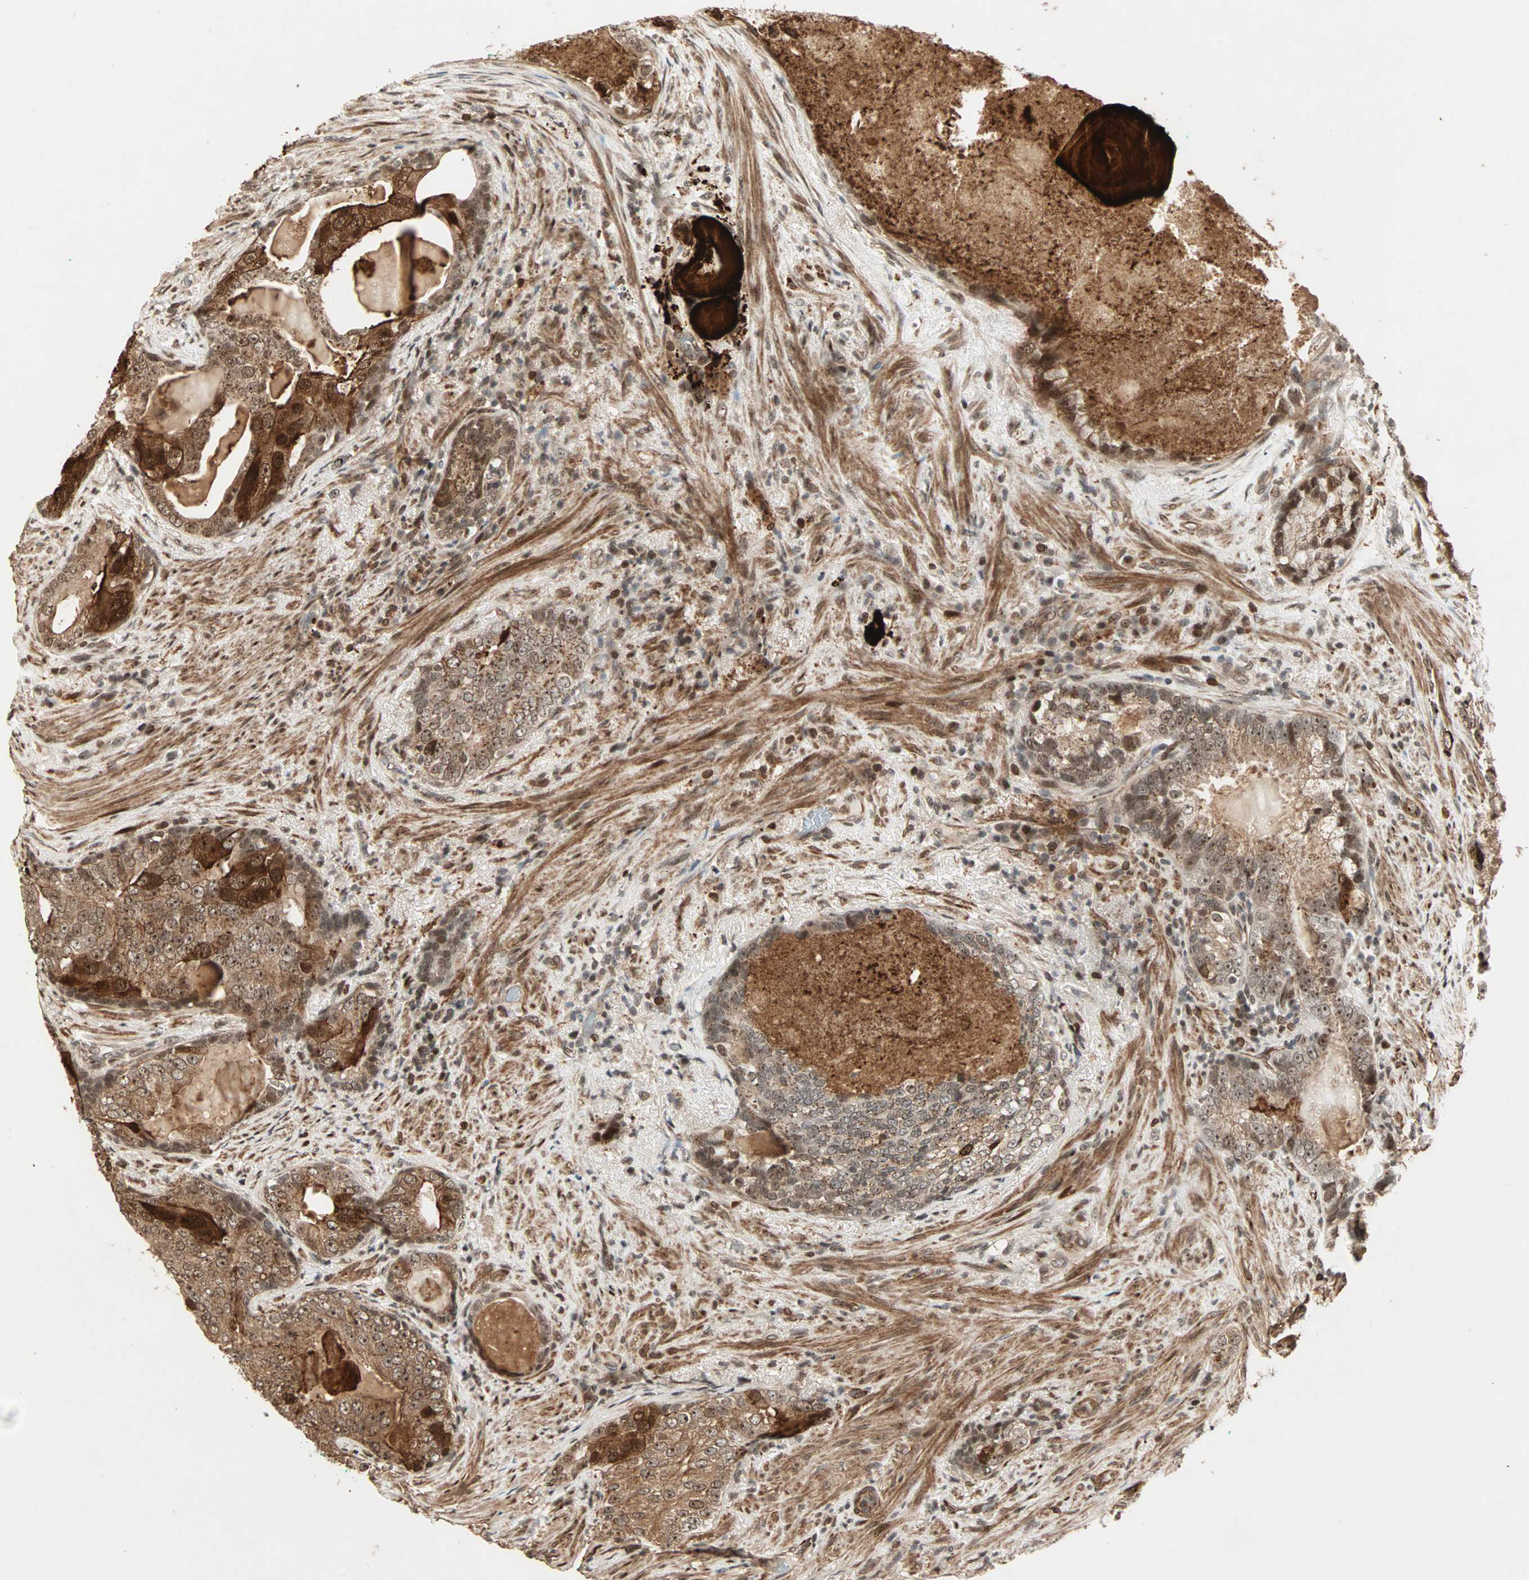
{"staining": {"intensity": "strong", "quantity": ">75%", "location": "cytoplasmic/membranous,nuclear"}, "tissue": "prostate cancer", "cell_type": "Tumor cells", "image_type": "cancer", "snomed": [{"axis": "morphology", "description": "Adenocarcinoma, High grade"}, {"axis": "topography", "description": "Prostate"}], "caption": "Human prostate high-grade adenocarcinoma stained with a brown dye reveals strong cytoplasmic/membranous and nuclear positive positivity in approximately >75% of tumor cells.", "gene": "ZBED9", "patient": {"sex": "male", "age": 66}}